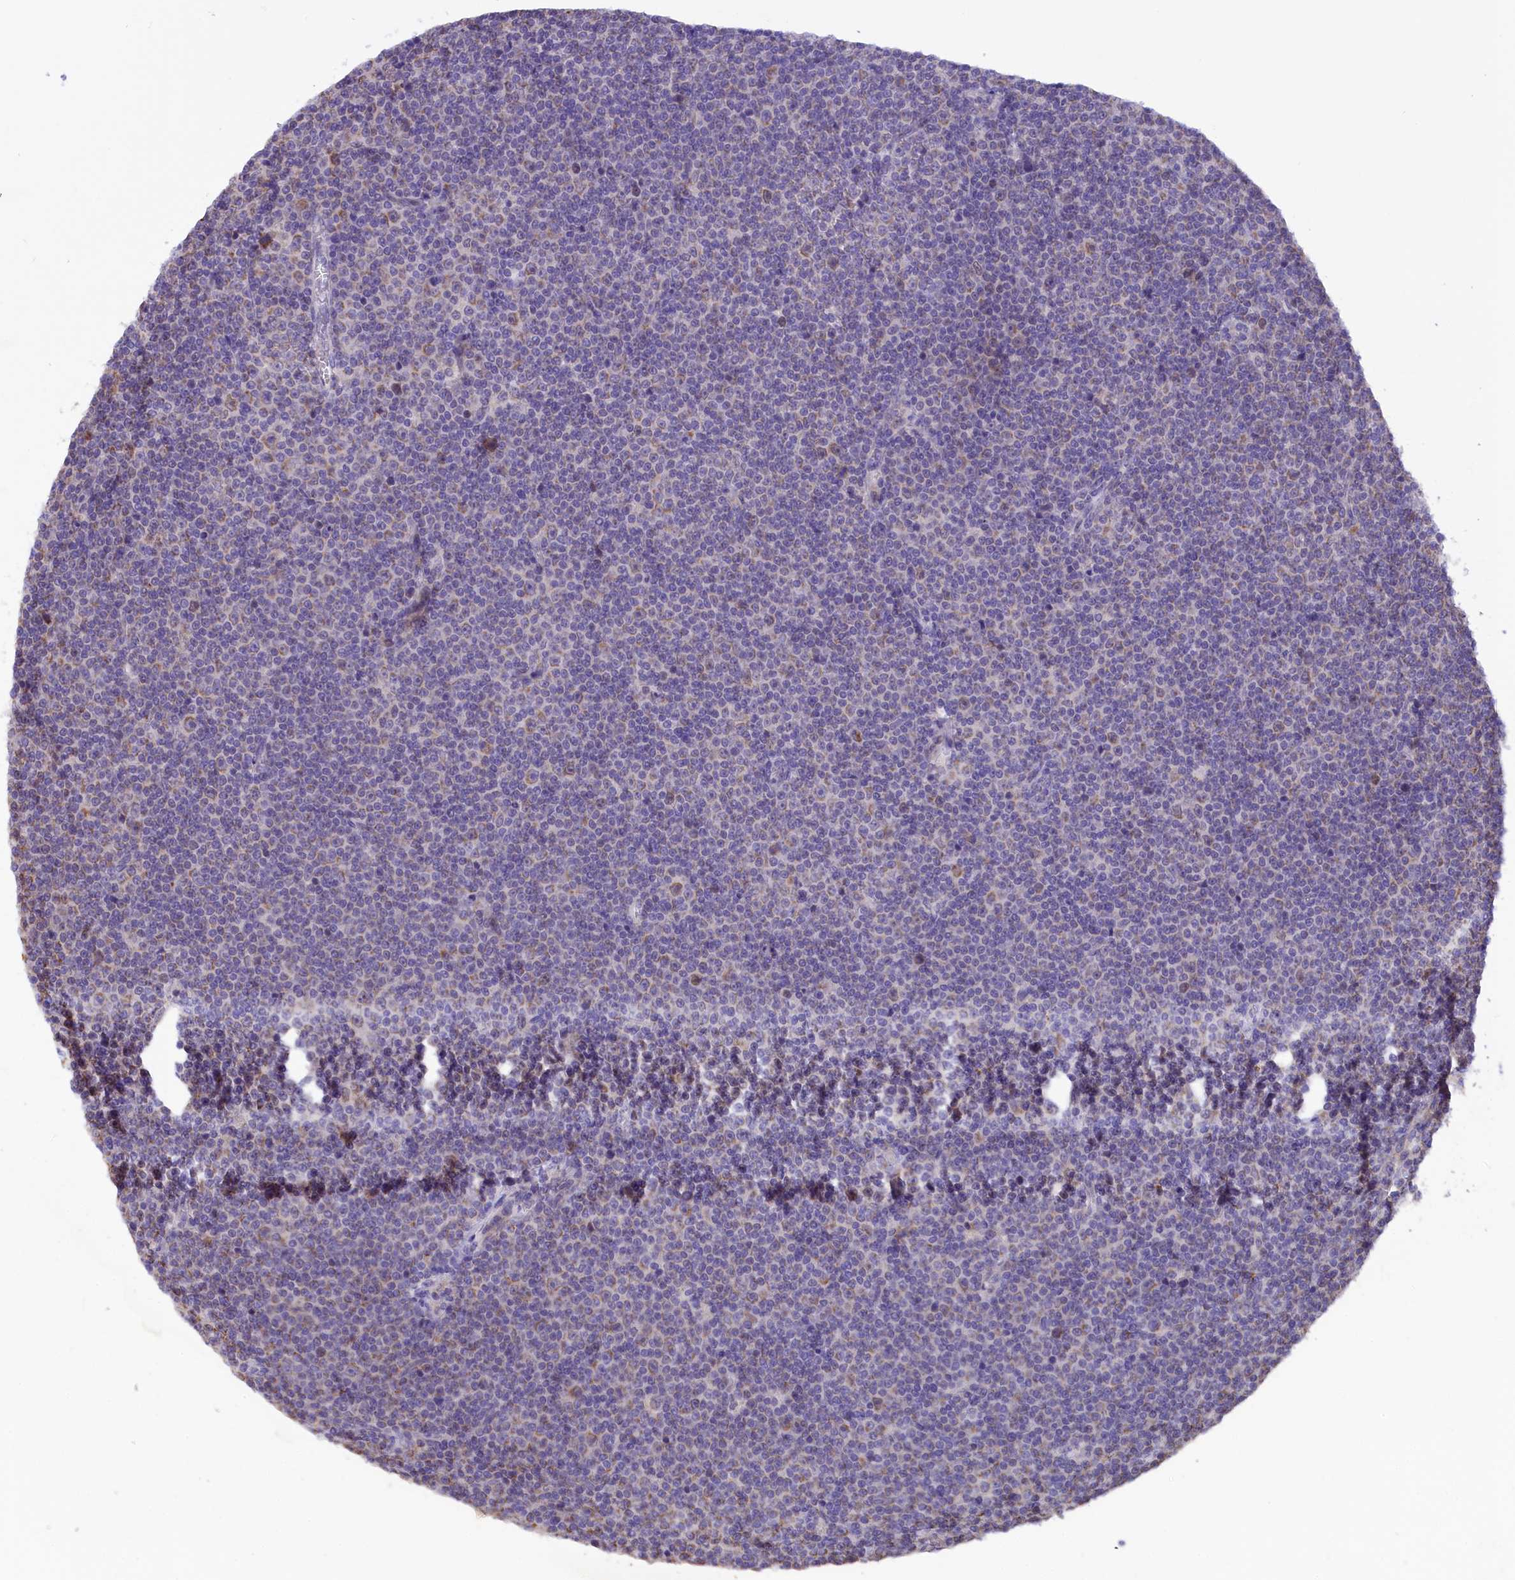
{"staining": {"intensity": "weak", "quantity": "<25%", "location": "cytoplasmic/membranous"}, "tissue": "lymphoma", "cell_type": "Tumor cells", "image_type": "cancer", "snomed": [{"axis": "morphology", "description": "Malignant lymphoma, non-Hodgkin's type, Low grade"}, {"axis": "topography", "description": "Lymph node"}], "caption": "Malignant lymphoma, non-Hodgkin's type (low-grade) was stained to show a protein in brown. There is no significant positivity in tumor cells.", "gene": "PKIA", "patient": {"sex": "female", "age": 67}}